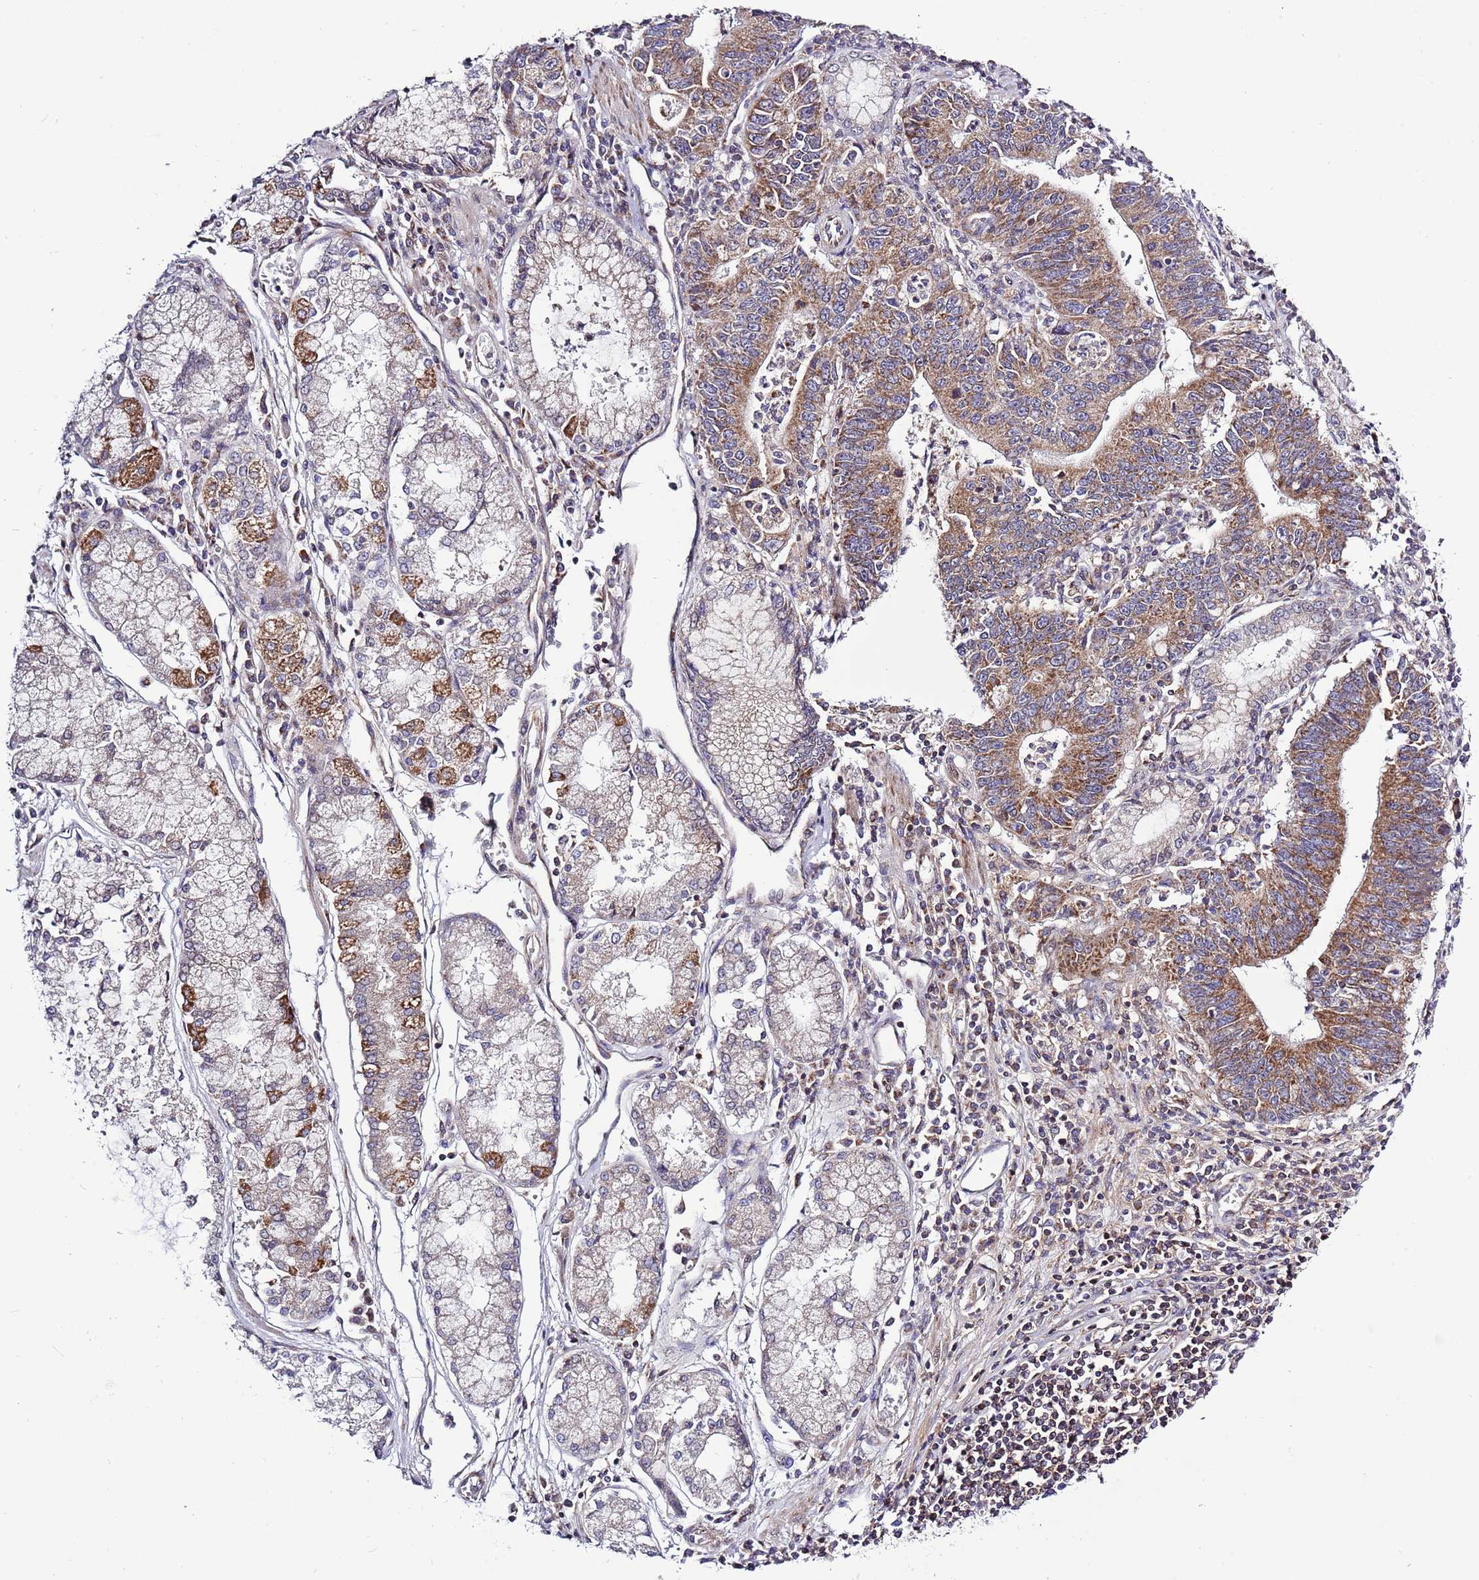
{"staining": {"intensity": "moderate", "quantity": ">75%", "location": "cytoplasmic/membranous"}, "tissue": "stomach cancer", "cell_type": "Tumor cells", "image_type": "cancer", "snomed": [{"axis": "morphology", "description": "Adenocarcinoma, NOS"}, {"axis": "topography", "description": "Stomach"}], "caption": "Brown immunohistochemical staining in human stomach cancer shows moderate cytoplasmic/membranous positivity in about >75% of tumor cells.", "gene": "IRS4", "patient": {"sex": "male", "age": 59}}